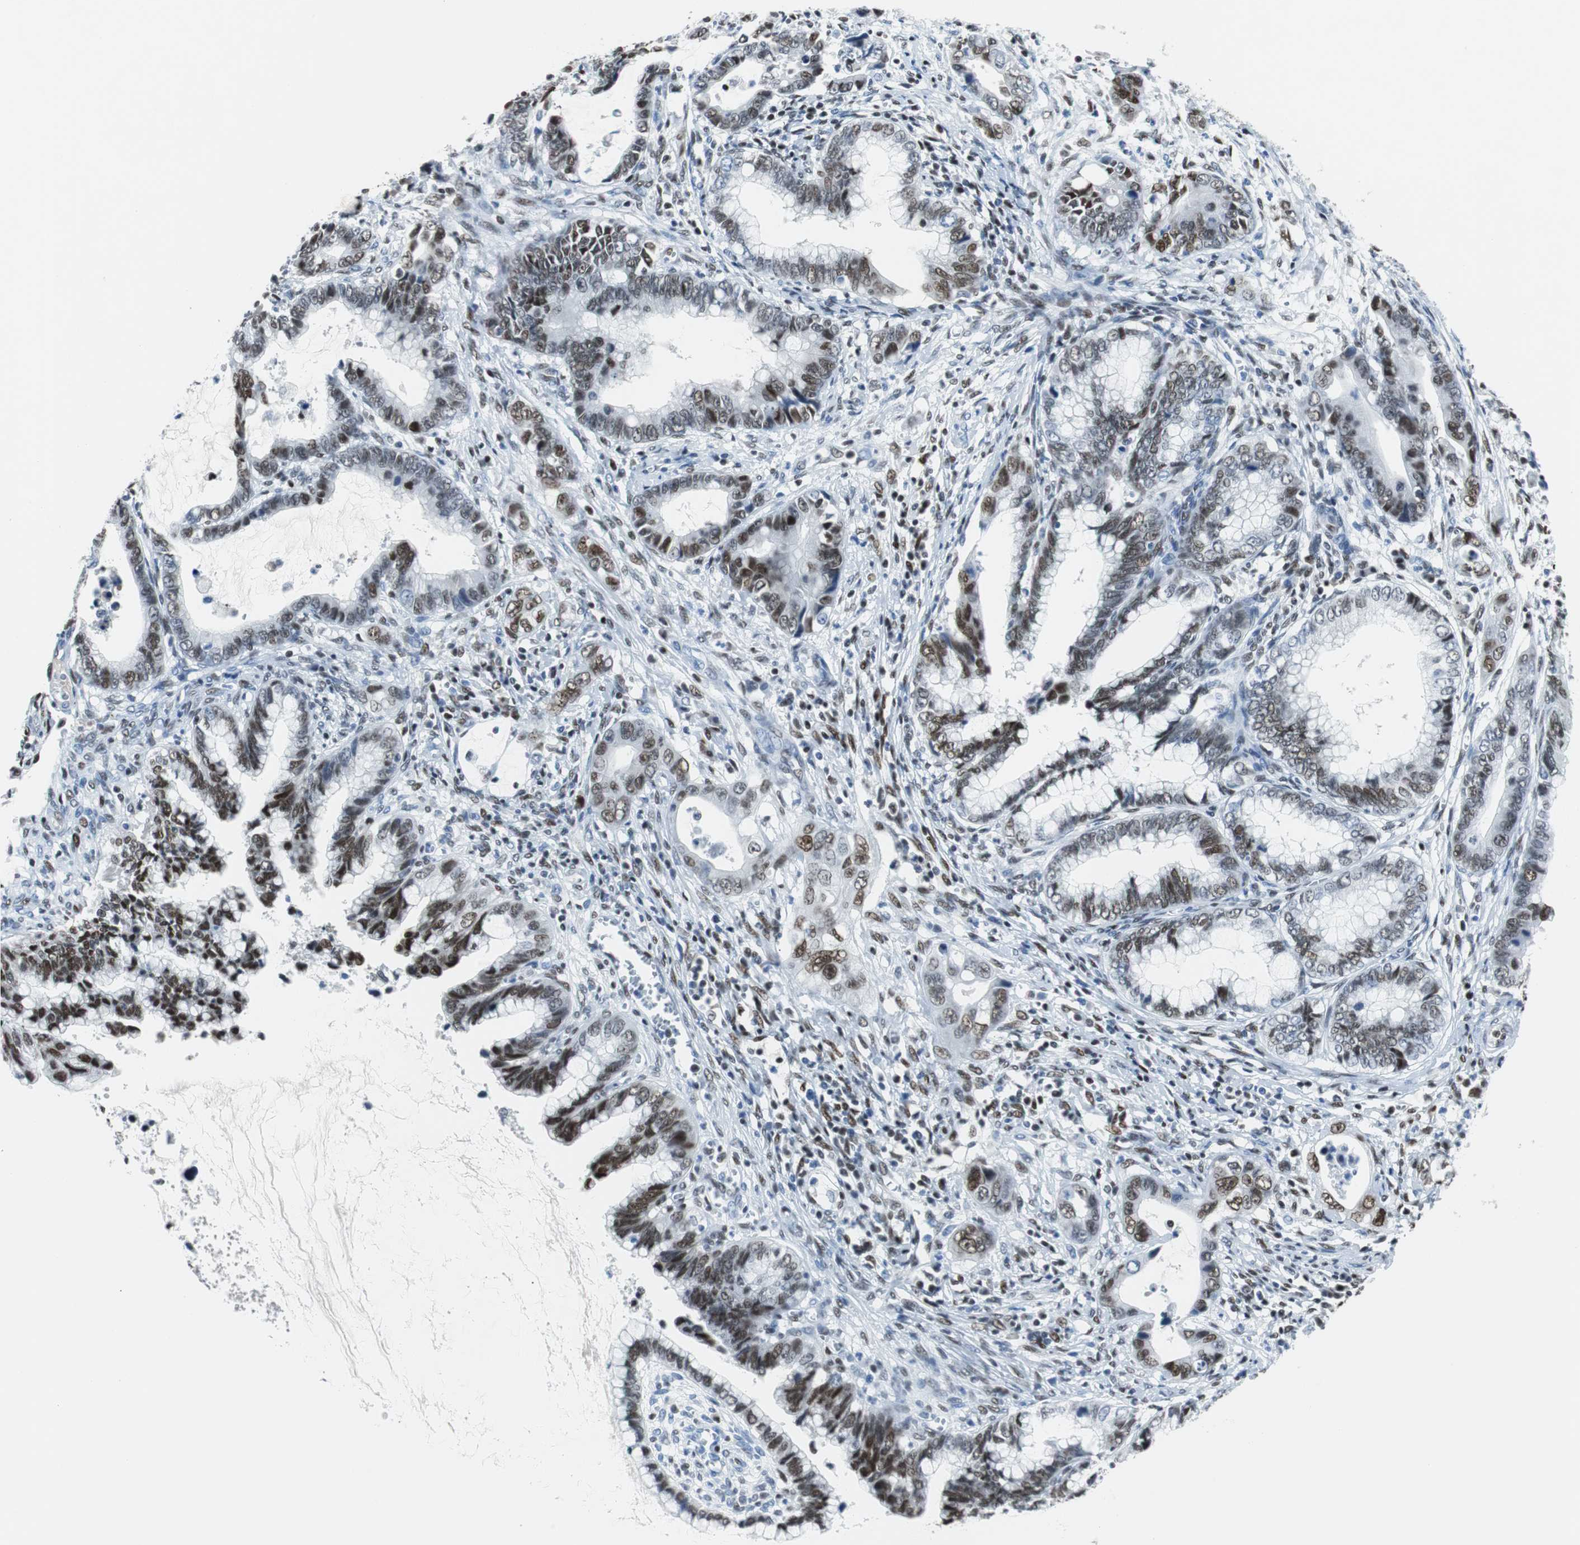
{"staining": {"intensity": "moderate", "quantity": ">75%", "location": "nuclear"}, "tissue": "cervical cancer", "cell_type": "Tumor cells", "image_type": "cancer", "snomed": [{"axis": "morphology", "description": "Adenocarcinoma, NOS"}, {"axis": "topography", "description": "Cervix"}], "caption": "This is an image of IHC staining of adenocarcinoma (cervical), which shows moderate positivity in the nuclear of tumor cells.", "gene": "JUN", "patient": {"sex": "female", "age": 44}}